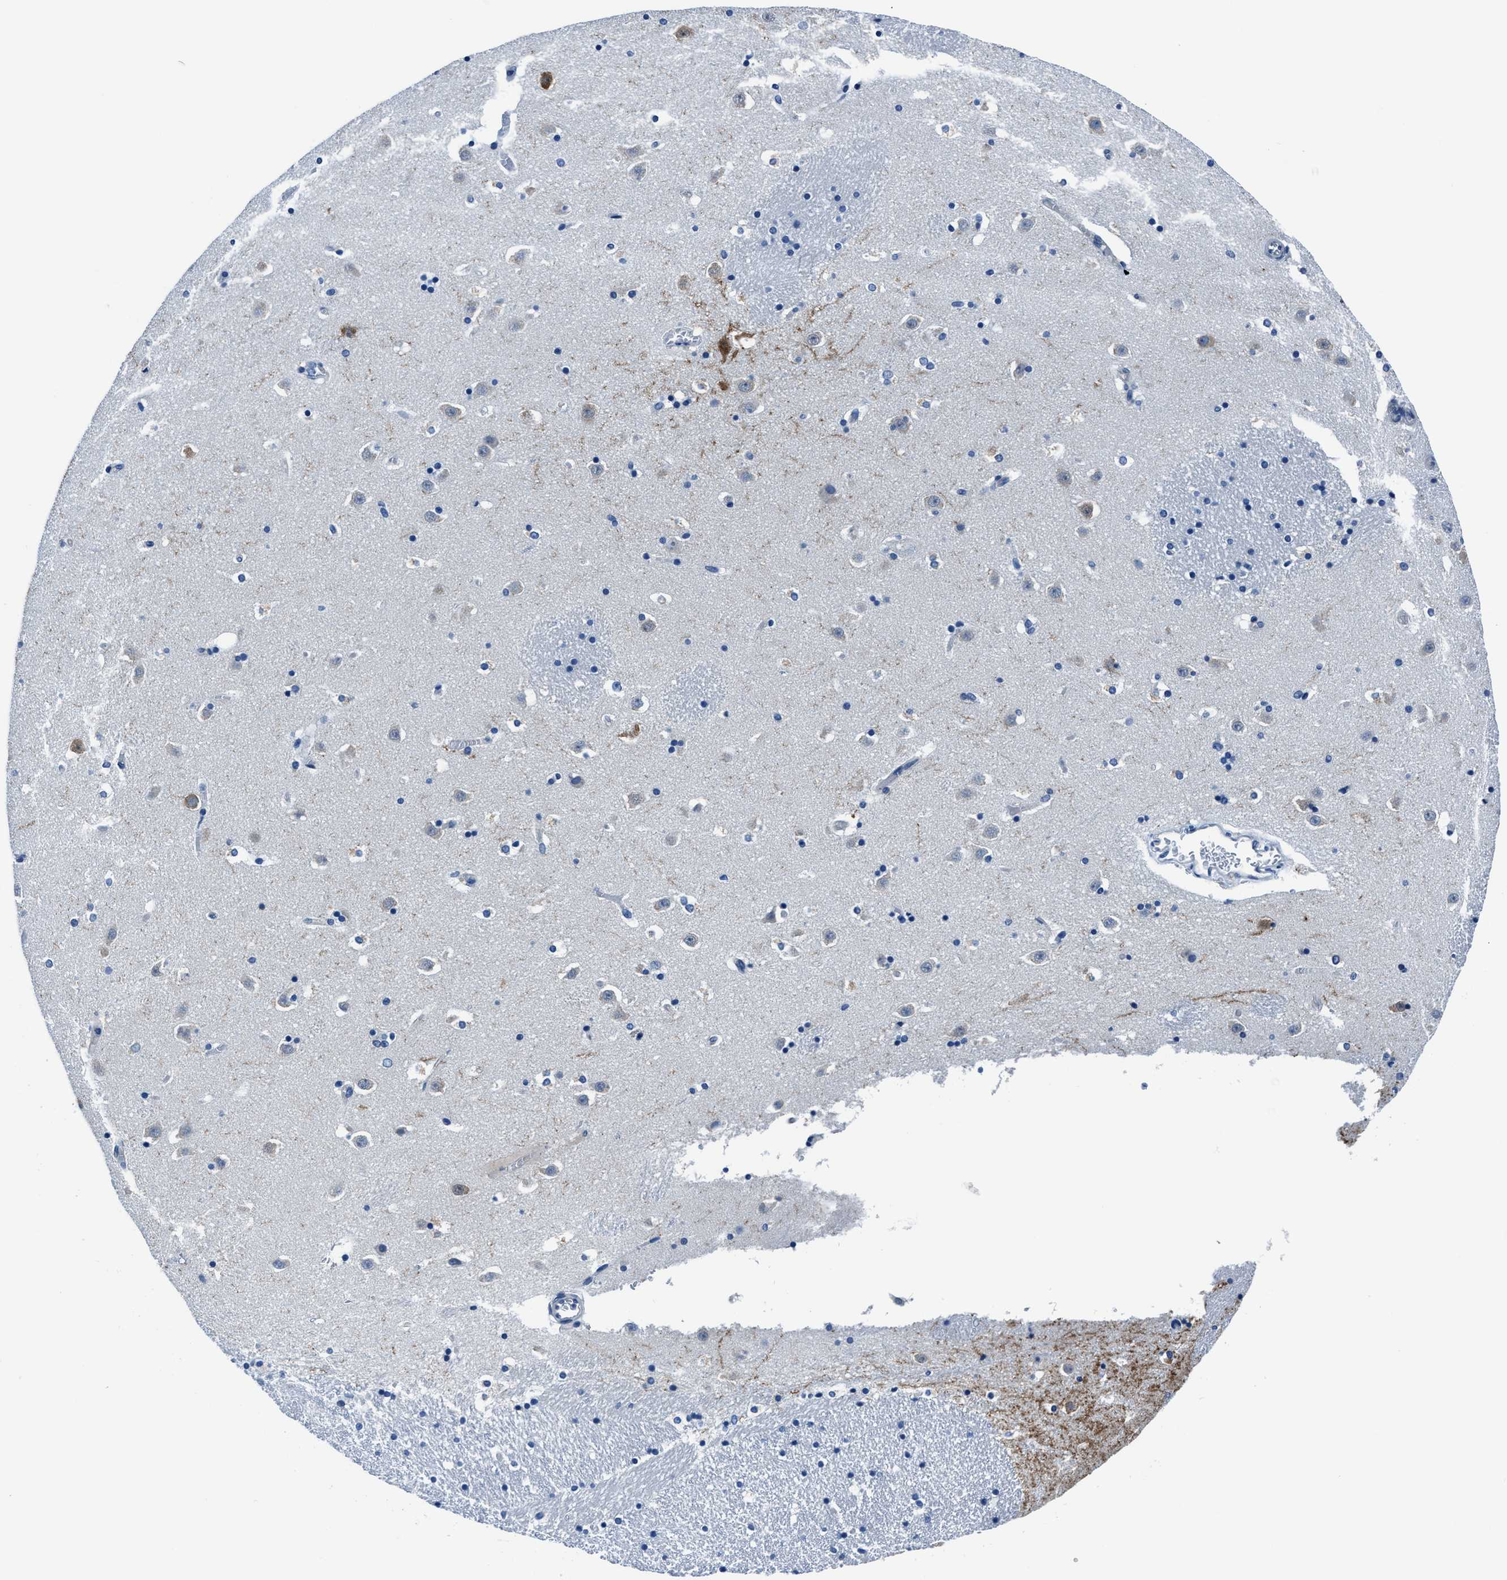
{"staining": {"intensity": "negative", "quantity": "none", "location": "none"}, "tissue": "caudate", "cell_type": "Glial cells", "image_type": "normal", "snomed": [{"axis": "morphology", "description": "Normal tissue, NOS"}, {"axis": "topography", "description": "Lateral ventricle wall"}], "caption": "Immunohistochemical staining of normal caudate exhibits no significant expression in glial cells. Brightfield microscopy of IHC stained with DAB (3,3'-diaminobenzidine) (brown) and hematoxylin (blue), captured at high magnification.", "gene": "LMO7", "patient": {"sex": "male", "age": 45}}